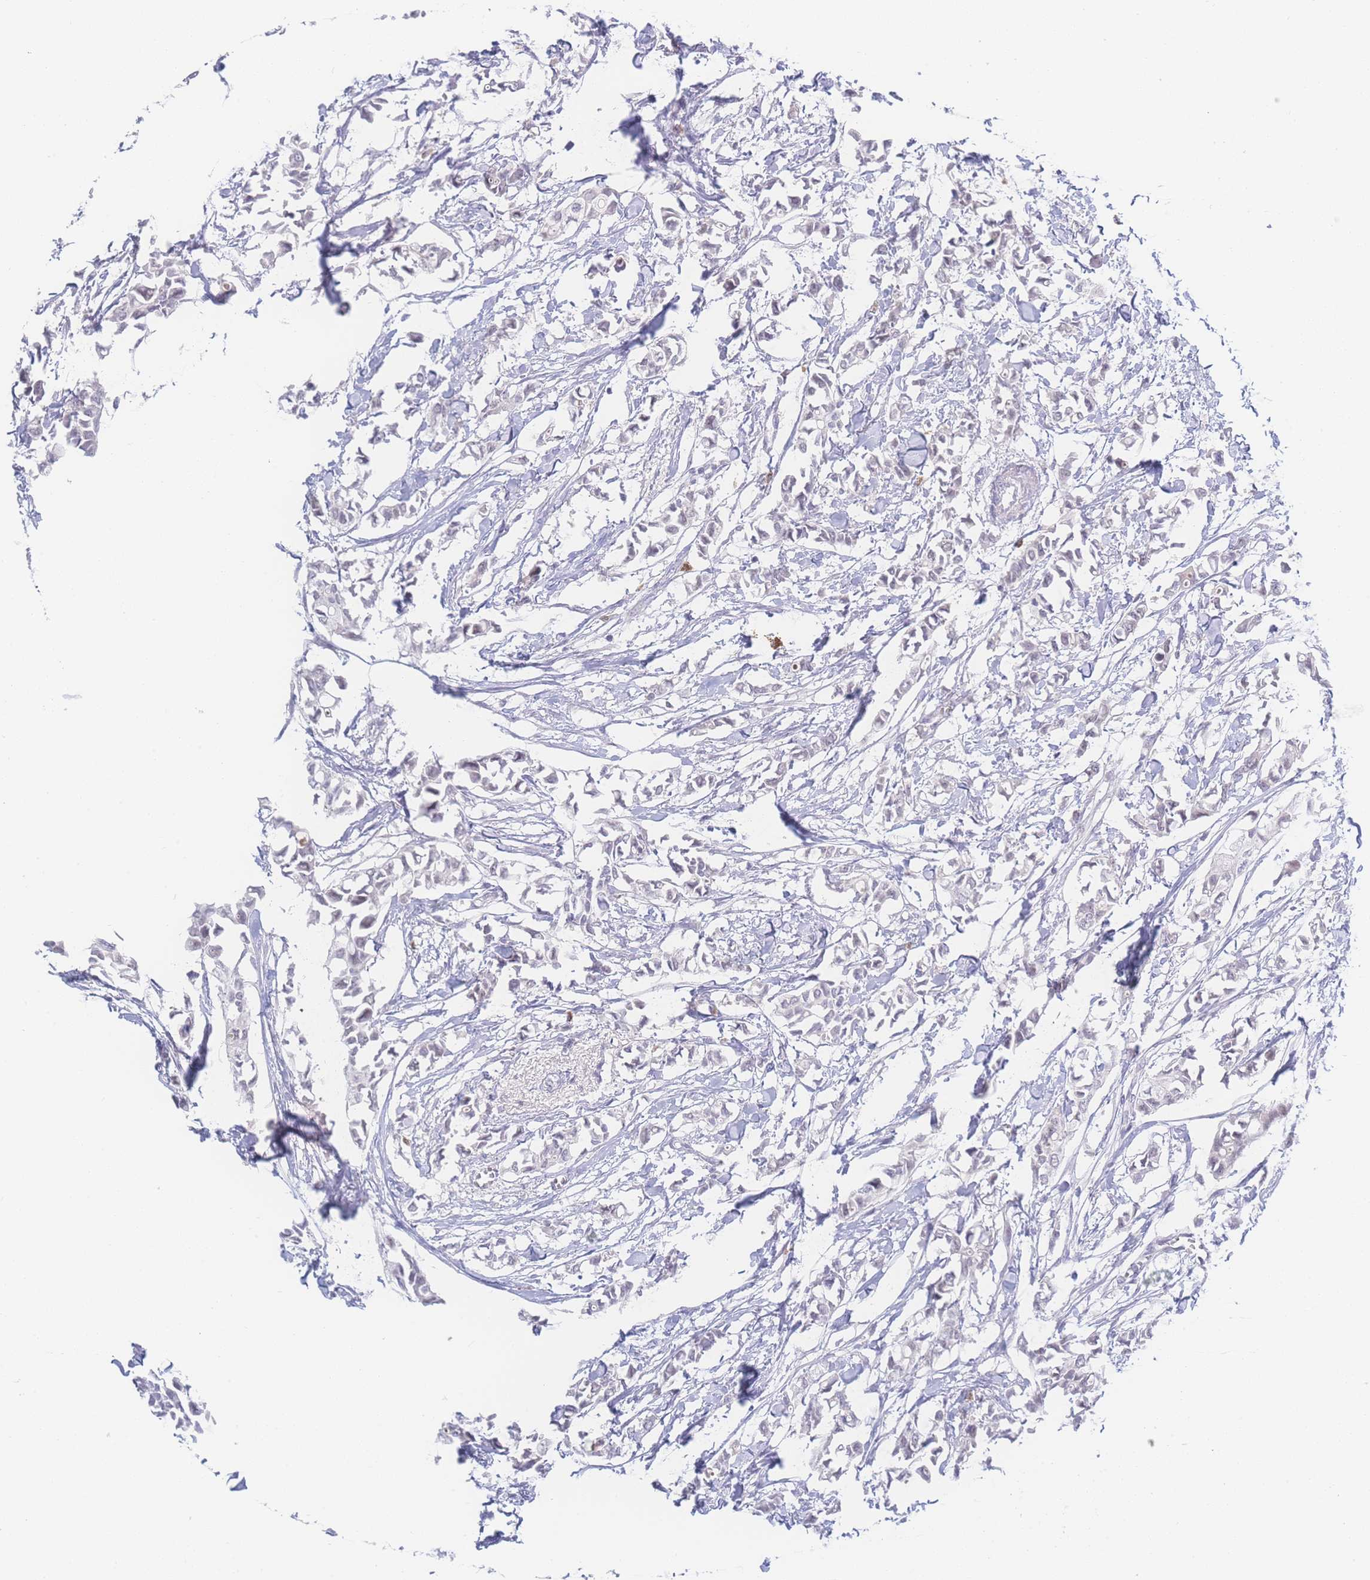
{"staining": {"intensity": "negative", "quantity": "none", "location": "none"}, "tissue": "breast cancer", "cell_type": "Tumor cells", "image_type": "cancer", "snomed": [{"axis": "morphology", "description": "Duct carcinoma"}, {"axis": "topography", "description": "Breast"}], "caption": "Invasive ductal carcinoma (breast) stained for a protein using immunohistochemistry (IHC) exhibits no expression tumor cells.", "gene": "PRSS22", "patient": {"sex": "female", "age": 41}}